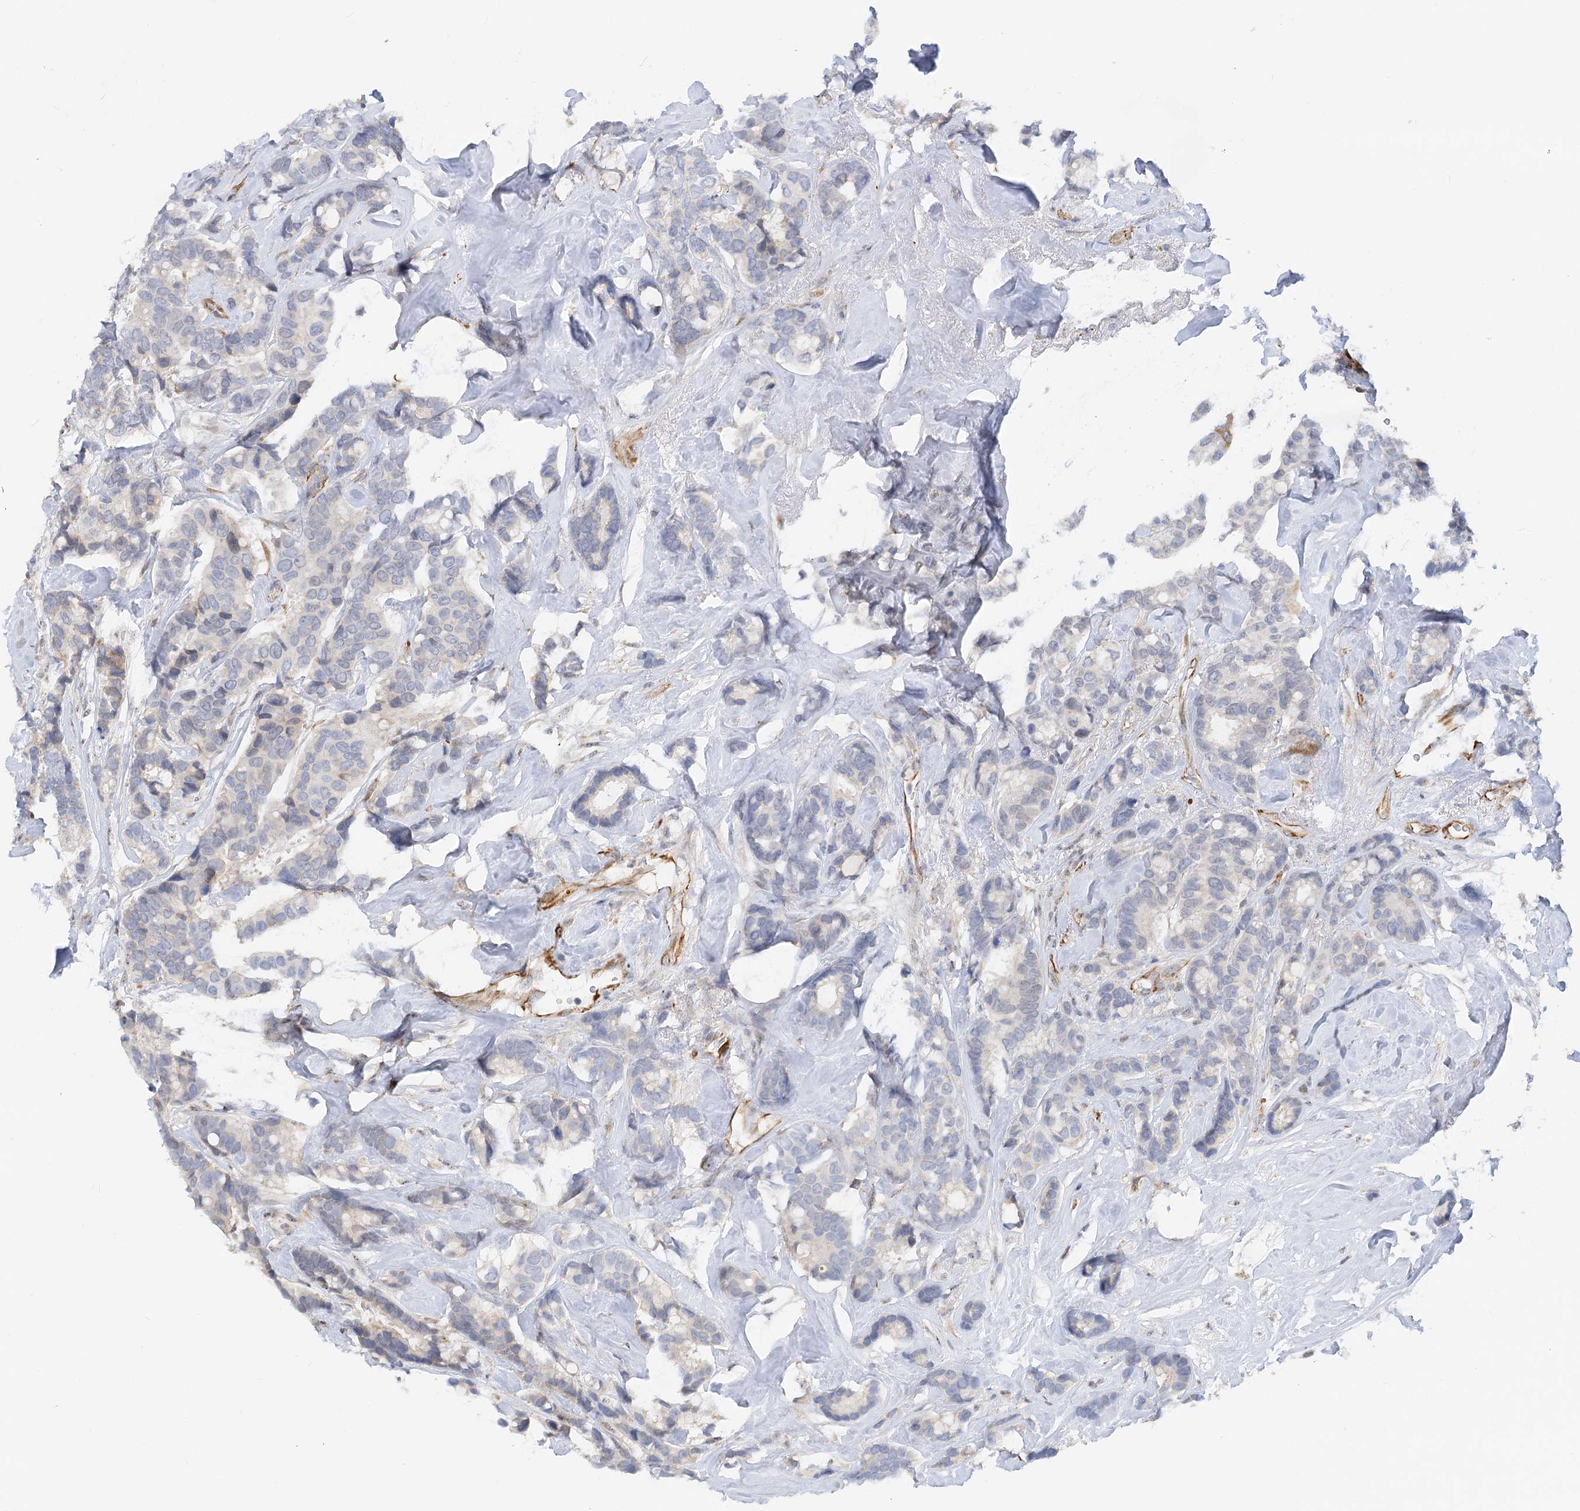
{"staining": {"intensity": "negative", "quantity": "none", "location": "none"}, "tissue": "breast cancer", "cell_type": "Tumor cells", "image_type": "cancer", "snomed": [{"axis": "morphology", "description": "Duct carcinoma"}, {"axis": "topography", "description": "Breast"}], "caption": "Immunohistochemistry (IHC) image of intraductal carcinoma (breast) stained for a protein (brown), which exhibits no staining in tumor cells.", "gene": "NELL2", "patient": {"sex": "female", "age": 40}}